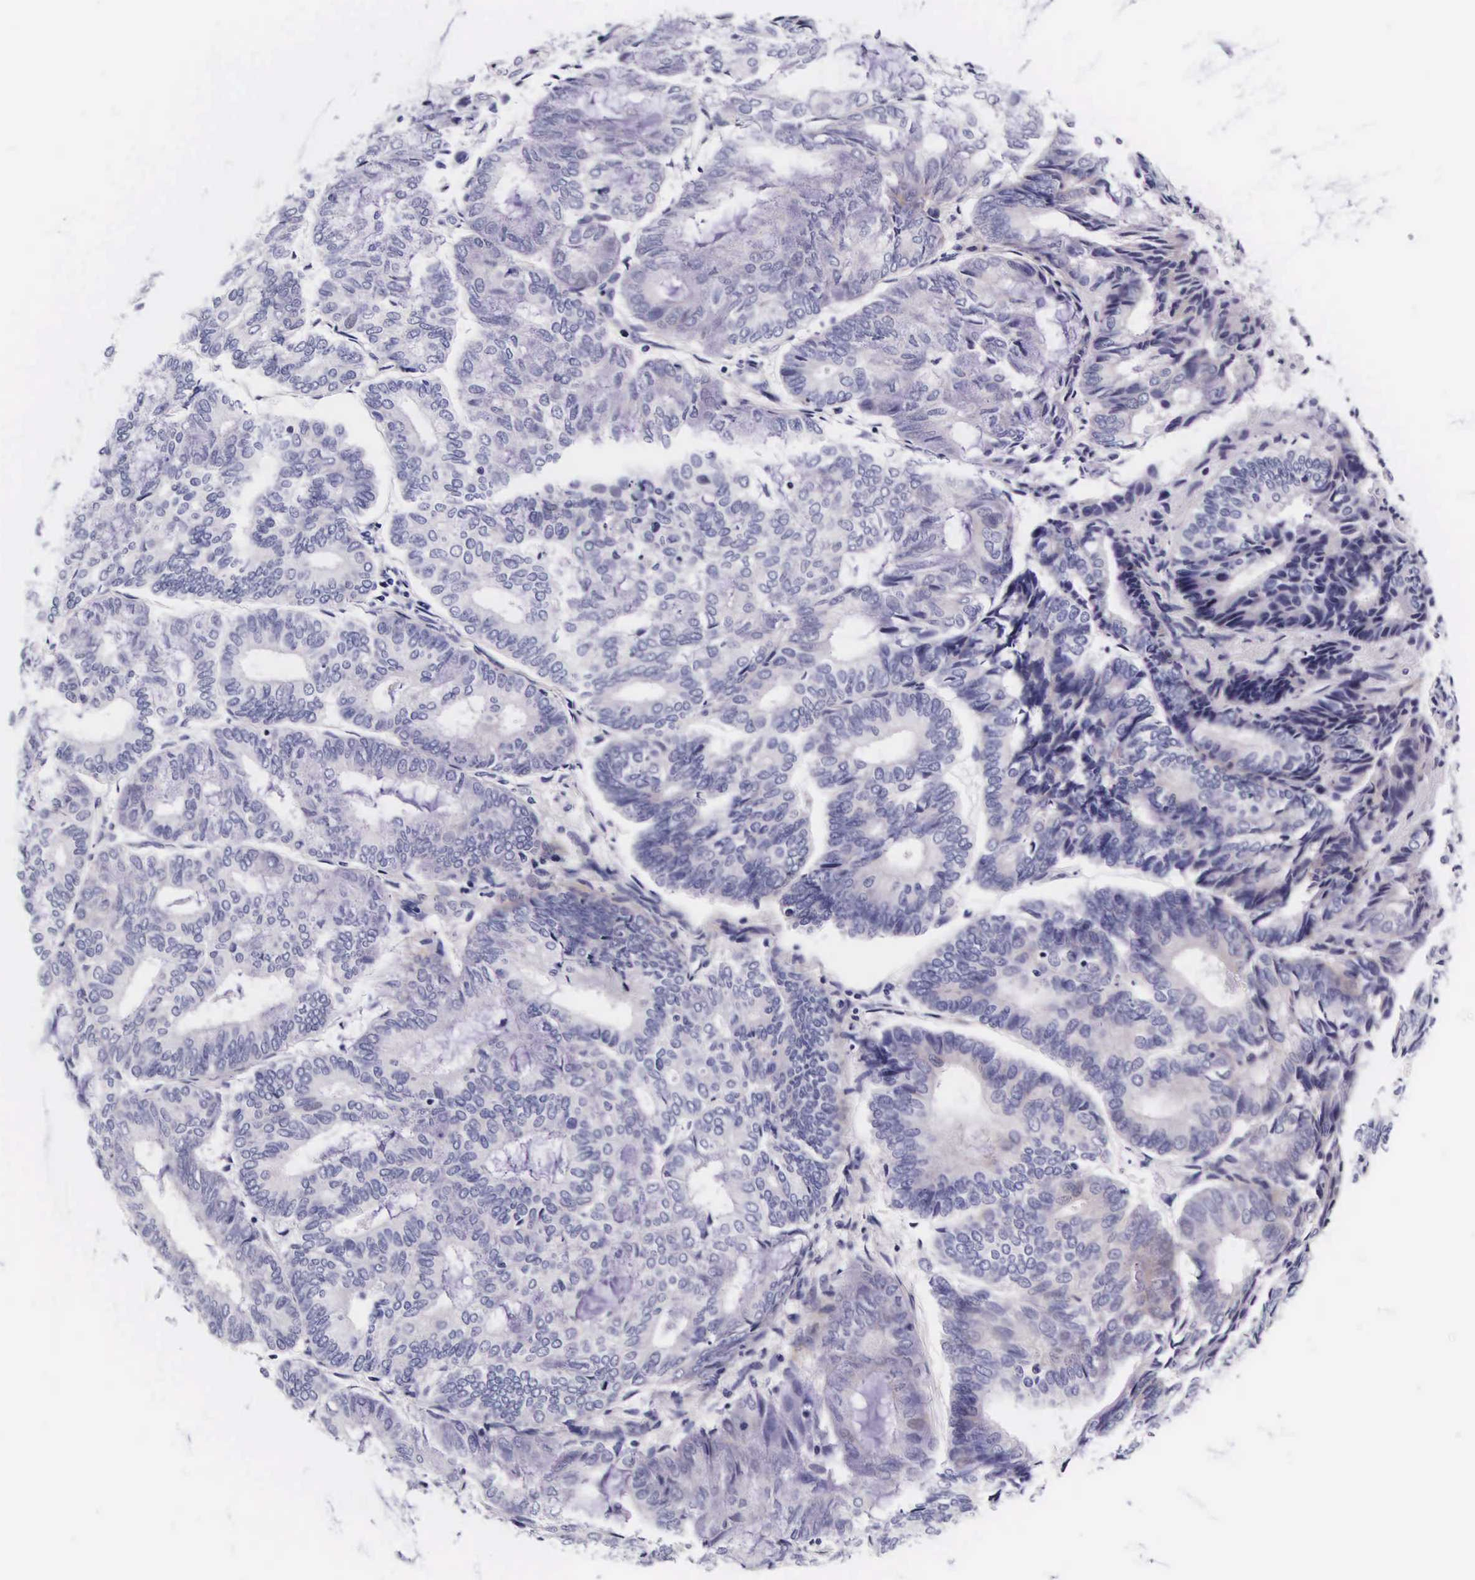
{"staining": {"intensity": "negative", "quantity": "none", "location": "none"}, "tissue": "endometrial cancer", "cell_type": "Tumor cells", "image_type": "cancer", "snomed": [{"axis": "morphology", "description": "Adenocarcinoma, NOS"}, {"axis": "topography", "description": "Endometrium"}], "caption": "High power microscopy image of an immunohistochemistry histopathology image of endometrial cancer (adenocarcinoma), revealing no significant positivity in tumor cells.", "gene": "UPRT", "patient": {"sex": "female", "age": 59}}